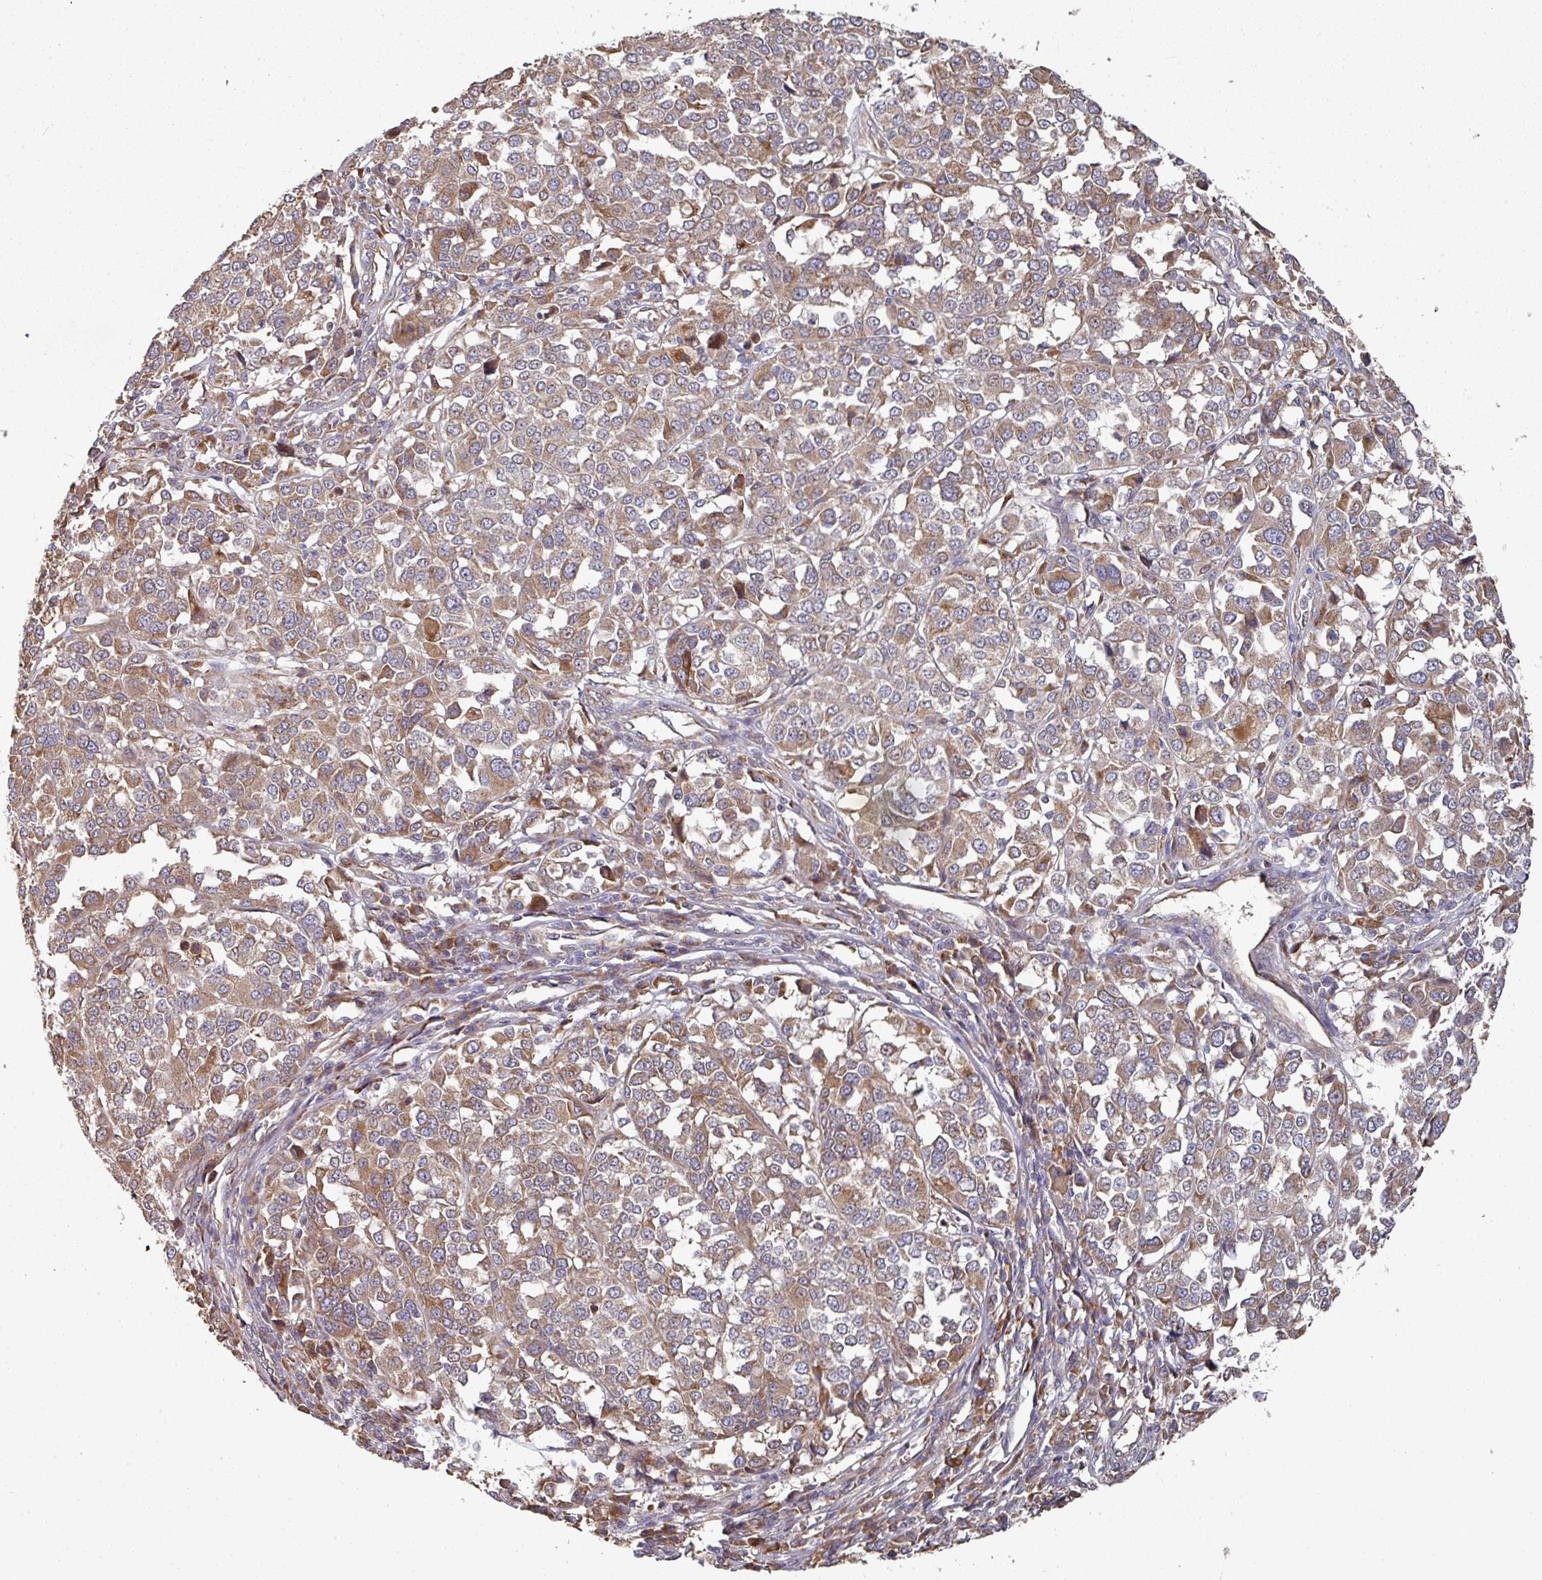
{"staining": {"intensity": "moderate", "quantity": "25%-75%", "location": "cytoplasmic/membranous"}, "tissue": "melanoma", "cell_type": "Tumor cells", "image_type": "cancer", "snomed": [{"axis": "morphology", "description": "Malignant melanoma, Metastatic site"}, {"axis": "topography", "description": "Lymph node"}], "caption": "Melanoma tissue shows moderate cytoplasmic/membranous positivity in about 25%-75% of tumor cells", "gene": "EDEM2", "patient": {"sex": "male", "age": 44}}